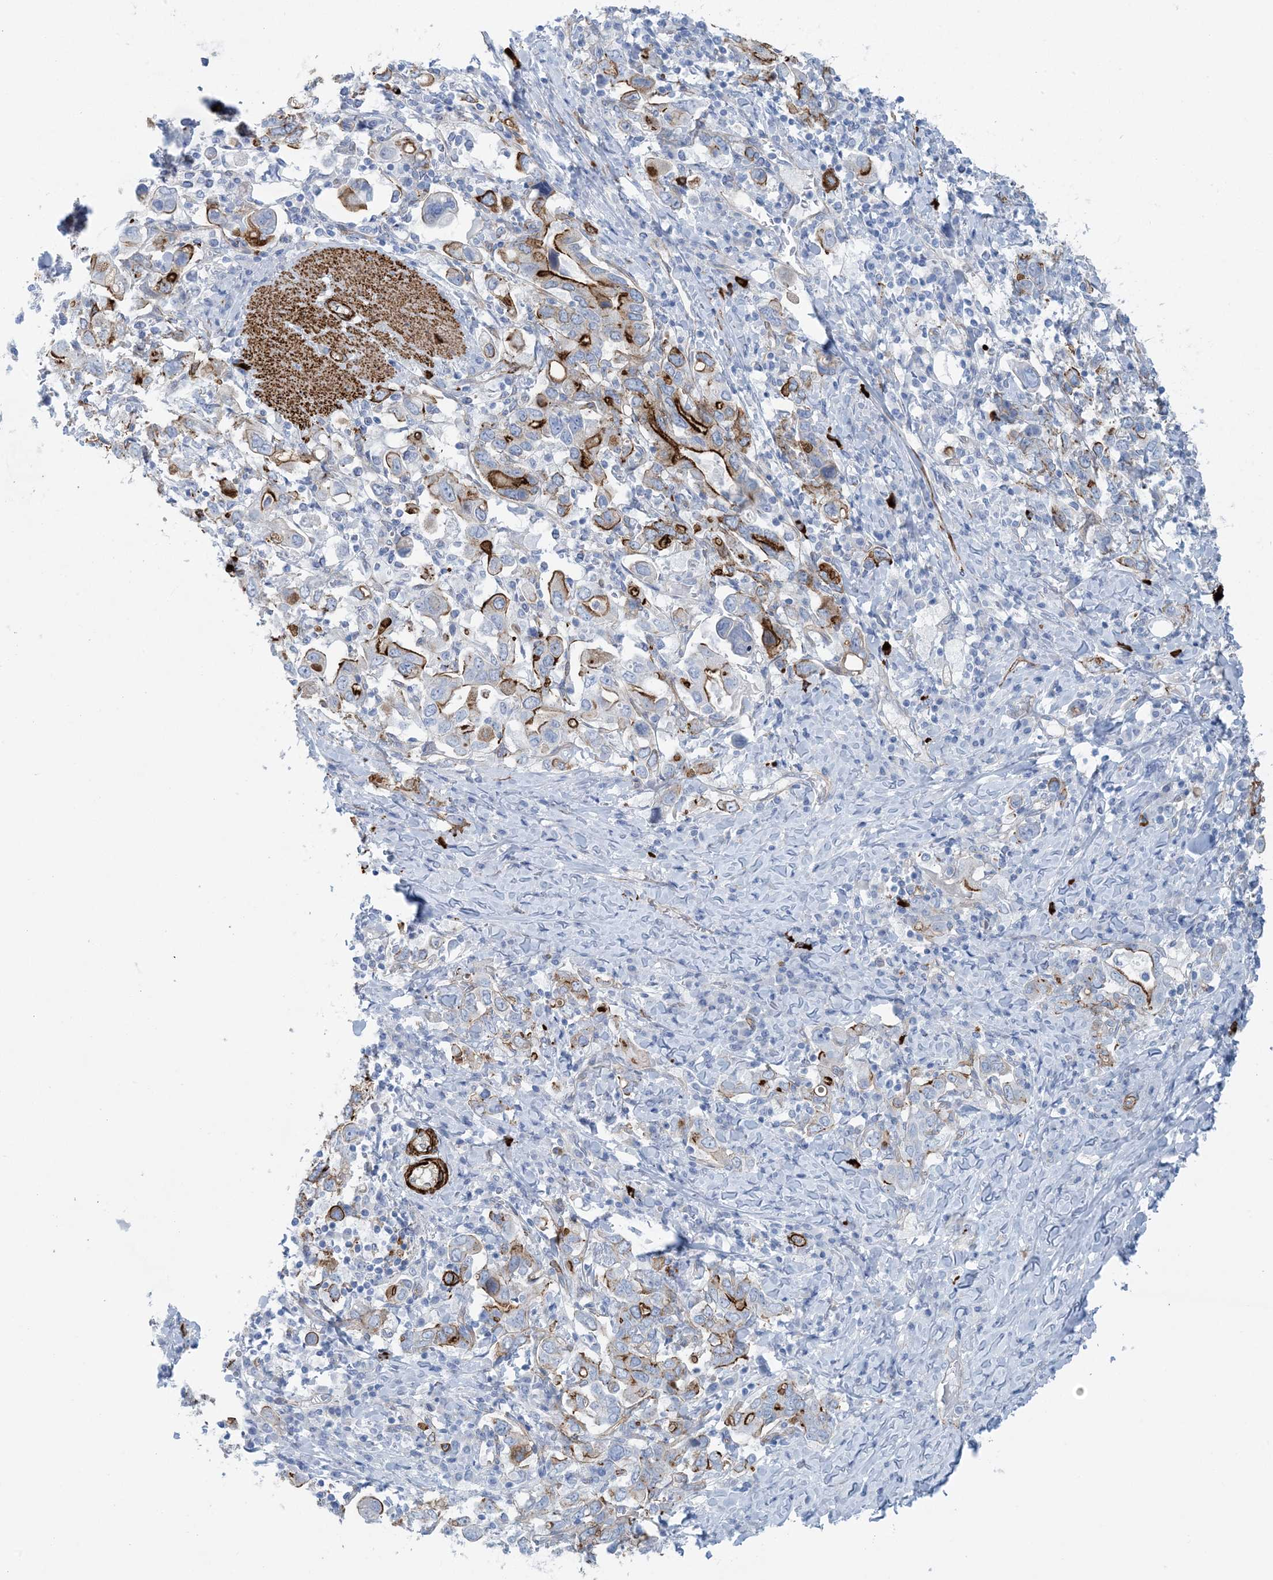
{"staining": {"intensity": "strong", "quantity": "<25%", "location": "cytoplasmic/membranous"}, "tissue": "stomach cancer", "cell_type": "Tumor cells", "image_type": "cancer", "snomed": [{"axis": "morphology", "description": "Adenocarcinoma, NOS"}, {"axis": "topography", "description": "Stomach, upper"}], "caption": "Stomach adenocarcinoma tissue shows strong cytoplasmic/membranous expression in approximately <25% of tumor cells, visualized by immunohistochemistry.", "gene": "SHANK1", "patient": {"sex": "male", "age": 62}}